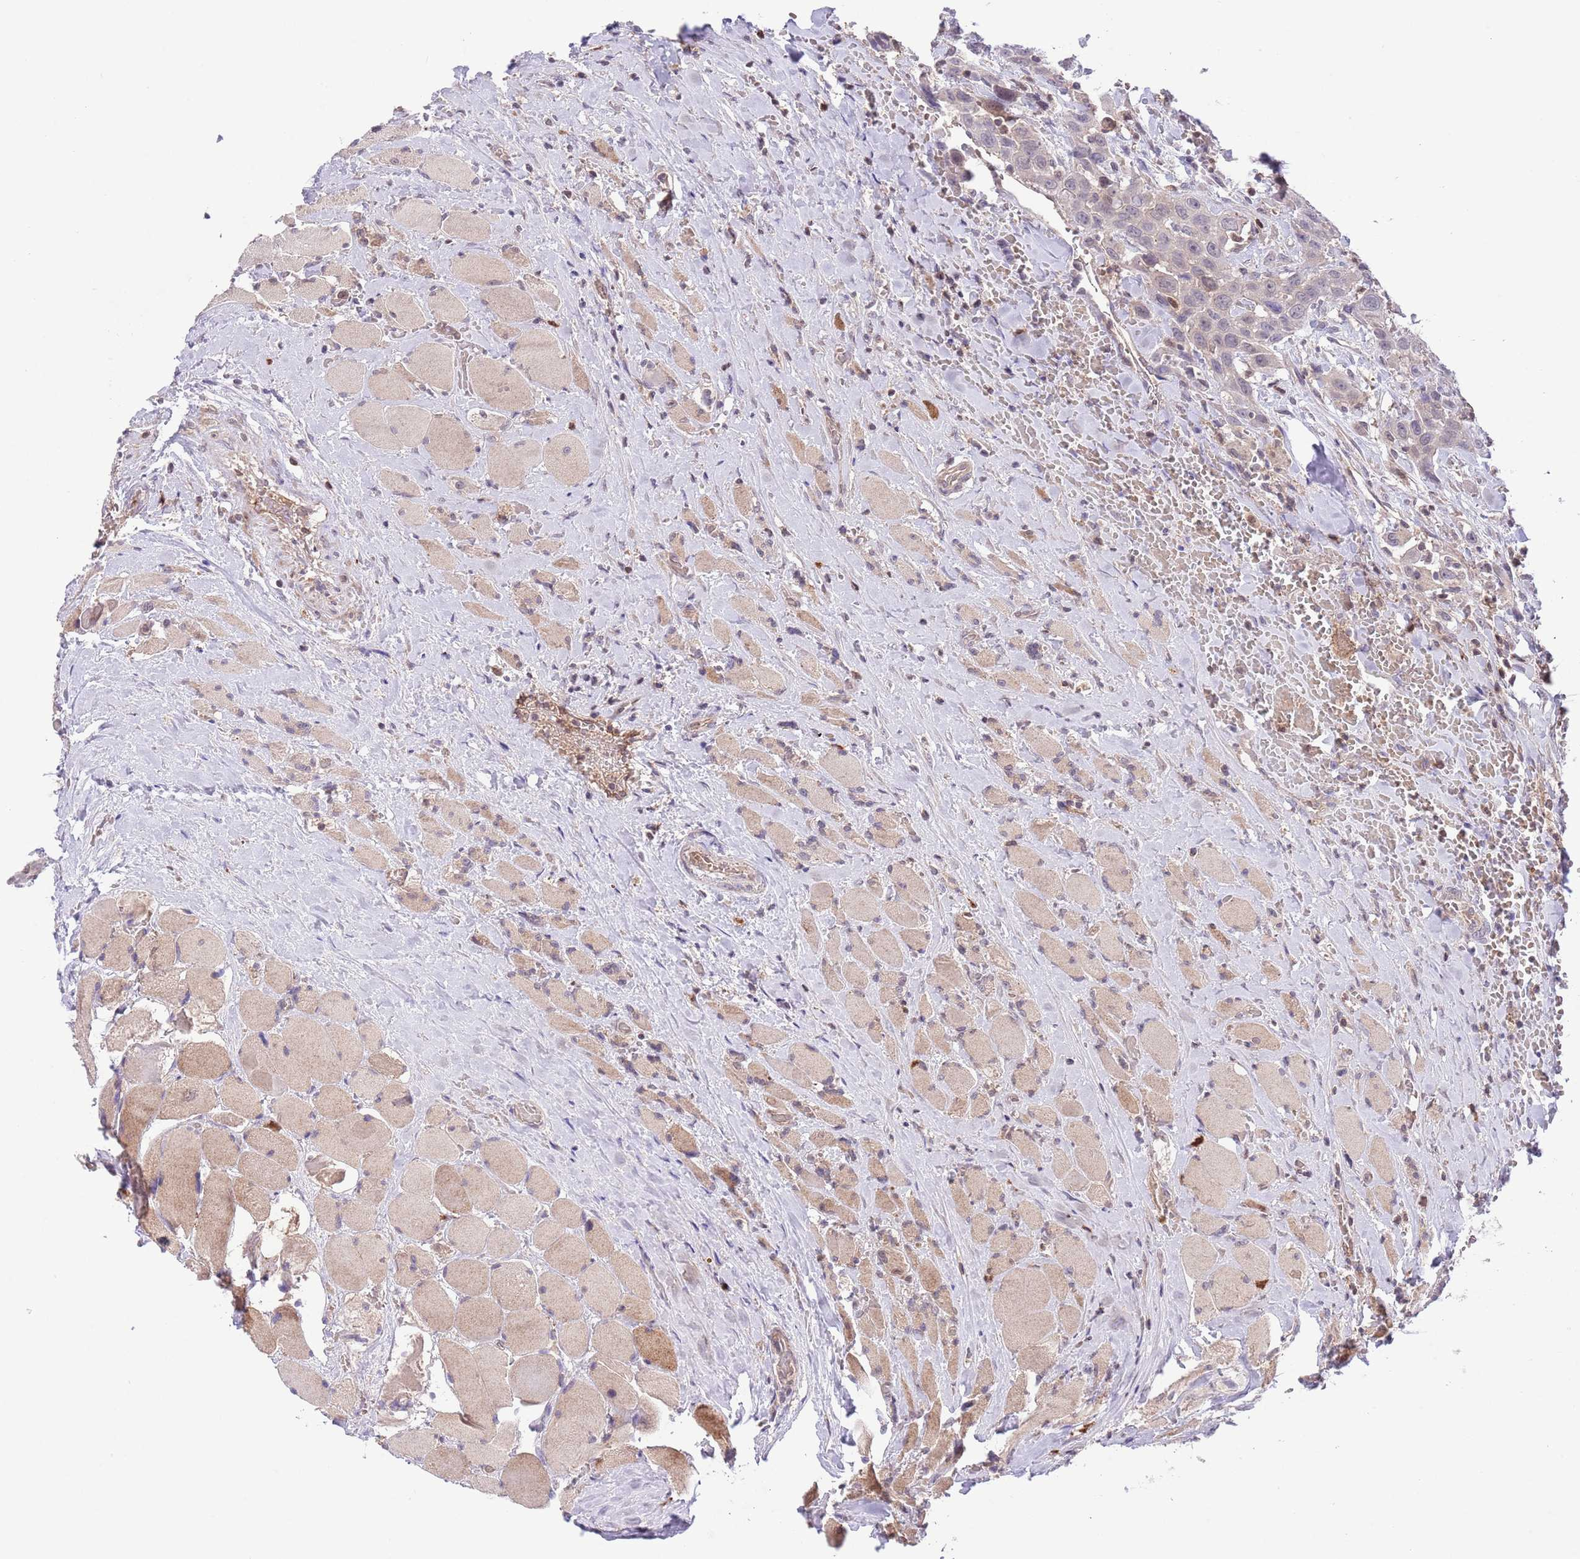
{"staining": {"intensity": "negative", "quantity": "none", "location": "none"}, "tissue": "head and neck cancer", "cell_type": "Tumor cells", "image_type": "cancer", "snomed": [{"axis": "morphology", "description": "Squamous cell carcinoma, NOS"}, {"axis": "topography", "description": "Head-Neck"}], "caption": "Immunohistochemistry (IHC) image of human head and neck cancer (squamous cell carcinoma) stained for a protein (brown), which reveals no staining in tumor cells.", "gene": "HDHD2", "patient": {"sex": "male", "age": 81}}